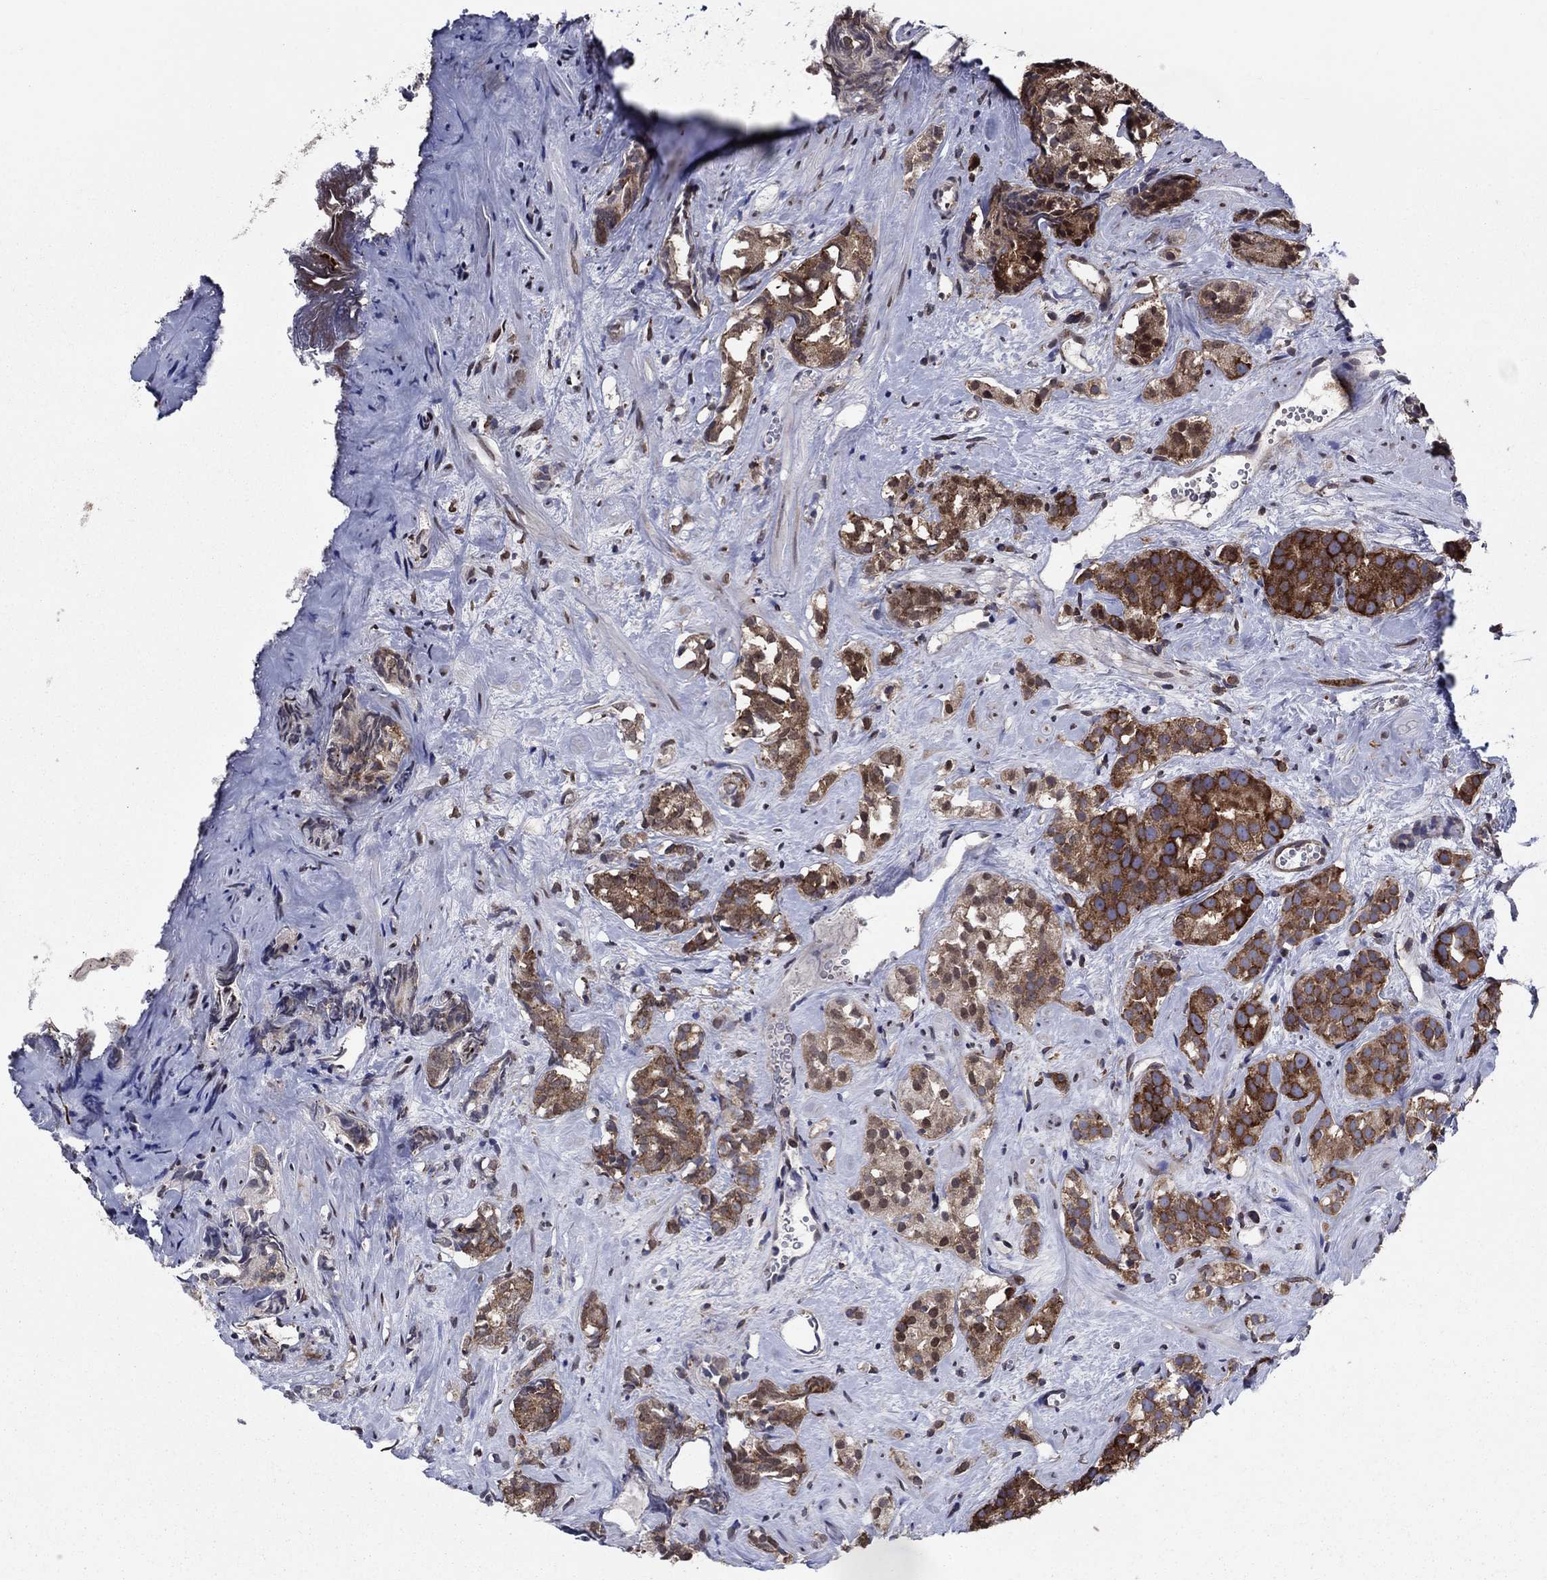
{"staining": {"intensity": "strong", "quantity": ">75%", "location": "cytoplasmic/membranous"}, "tissue": "prostate cancer", "cell_type": "Tumor cells", "image_type": "cancer", "snomed": [{"axis": "morphology", "description": "Adenocarcinoma, High grade"}, {"axis": "topography", "description": "Prostate"}], "caption": "Immunohistochemical staining of prostate cancer shows high levels of strong cytoplasmic/membranous expression in about >75% of tumor cells. The staining was performed using DAB (3,3'-diaminobenzidine) to visualize the protein expression in brown, while the nuclei were stained in blue with hematoxylin (Magnification: 20x).", "gene": "YBX1", "patient": {"sex": "male", "age": 90}}